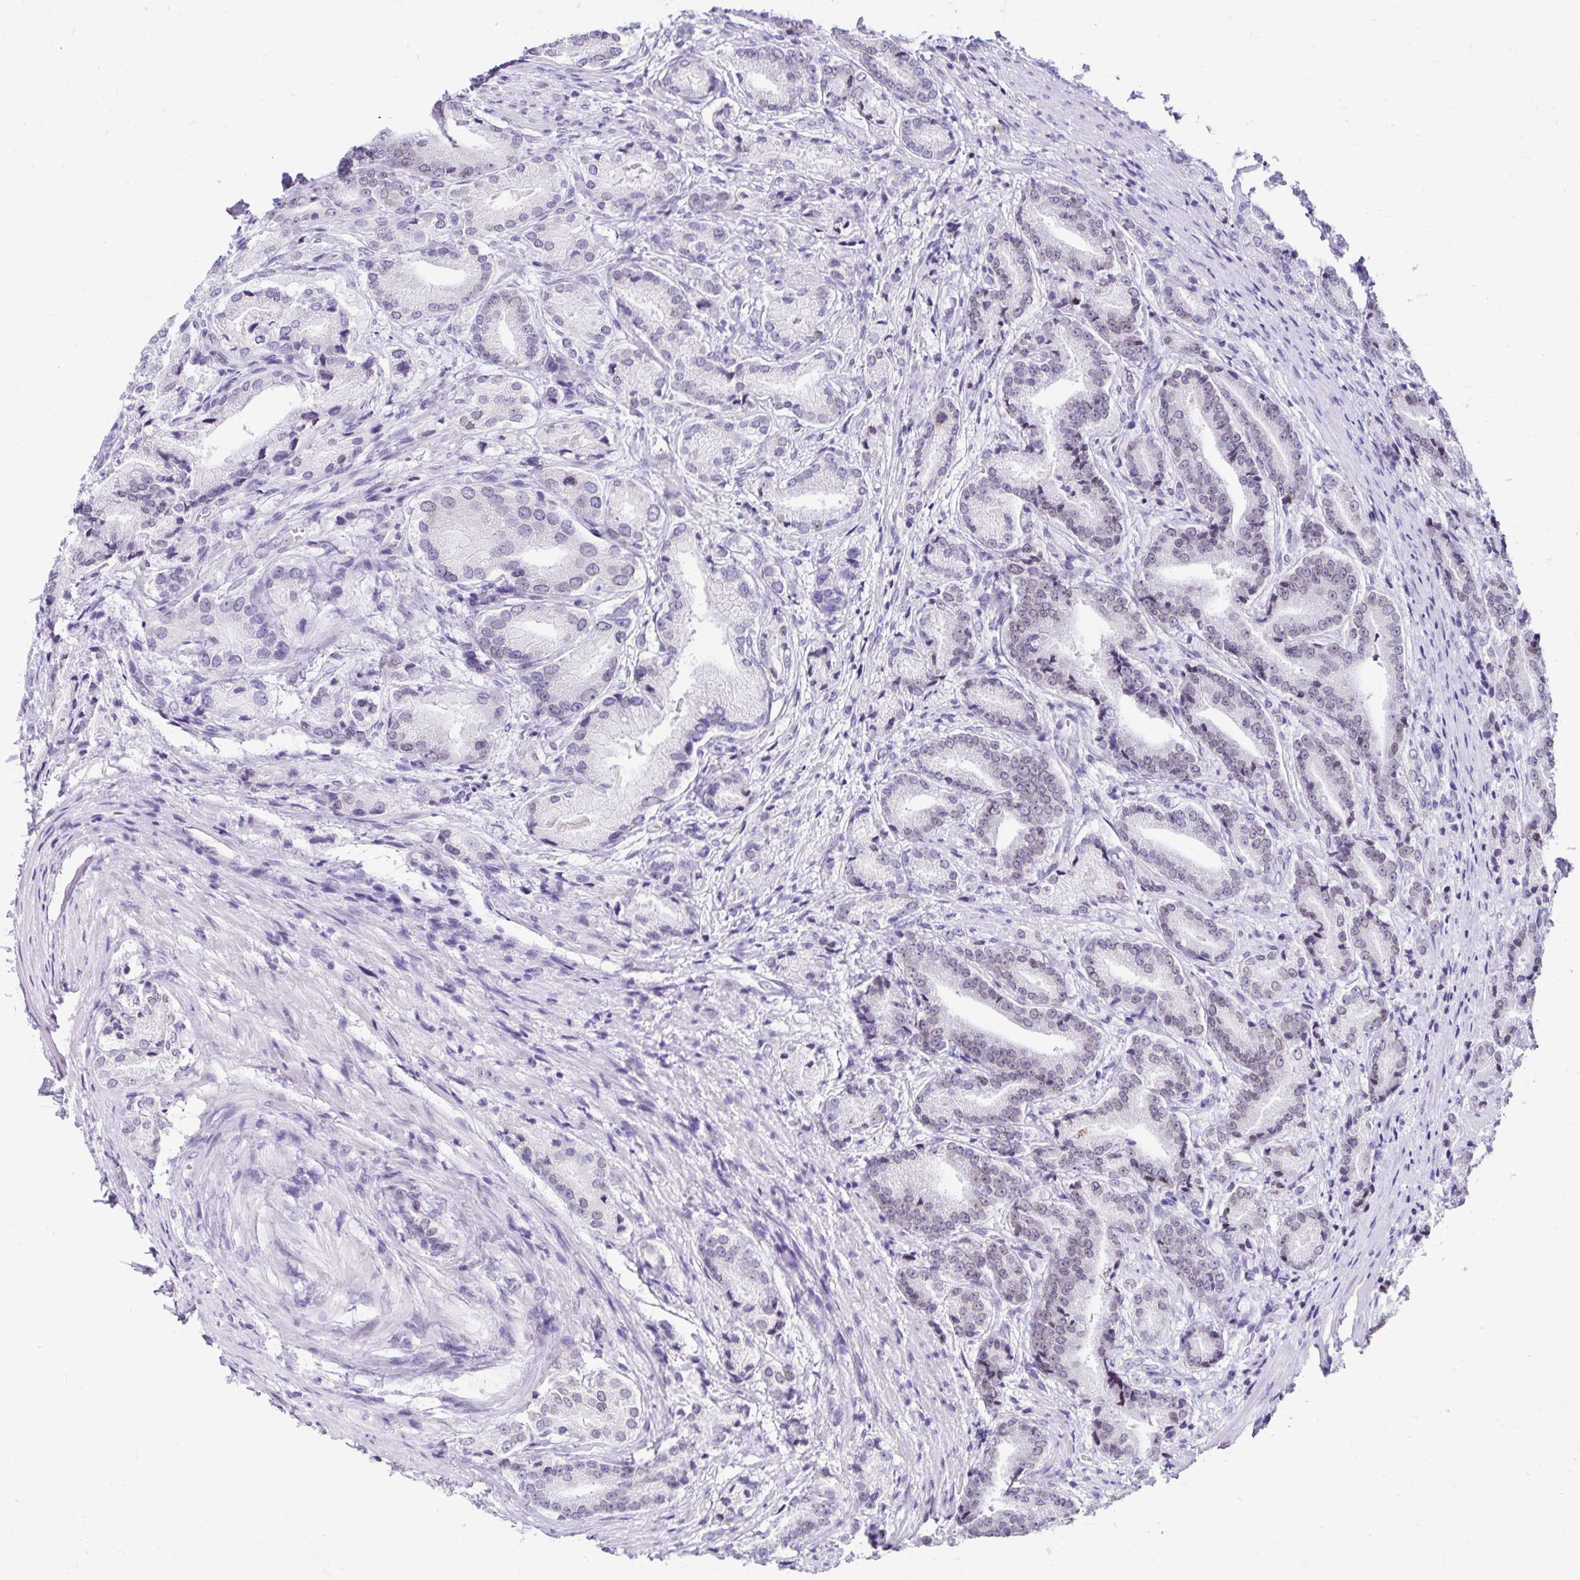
{"staining": {"intensity": "negative", "quantity": "none", "location": "none"}, "tissue": "prostate cancer", "cell_type": "Tumor cells", "image_type": "cancer", "snomed": [{"axis": "morphology", "description": "Adenocarcinoma, High grade"}, {"axis": "topography", "description": "Prostate and seminal vesicle, NOS"}], "caption": "Immunohistochemistry of prostate cancer reveals no positivity in tumor cells.", "gene": "FAM166C", "patient": {"sex": "male", "age": 61}}